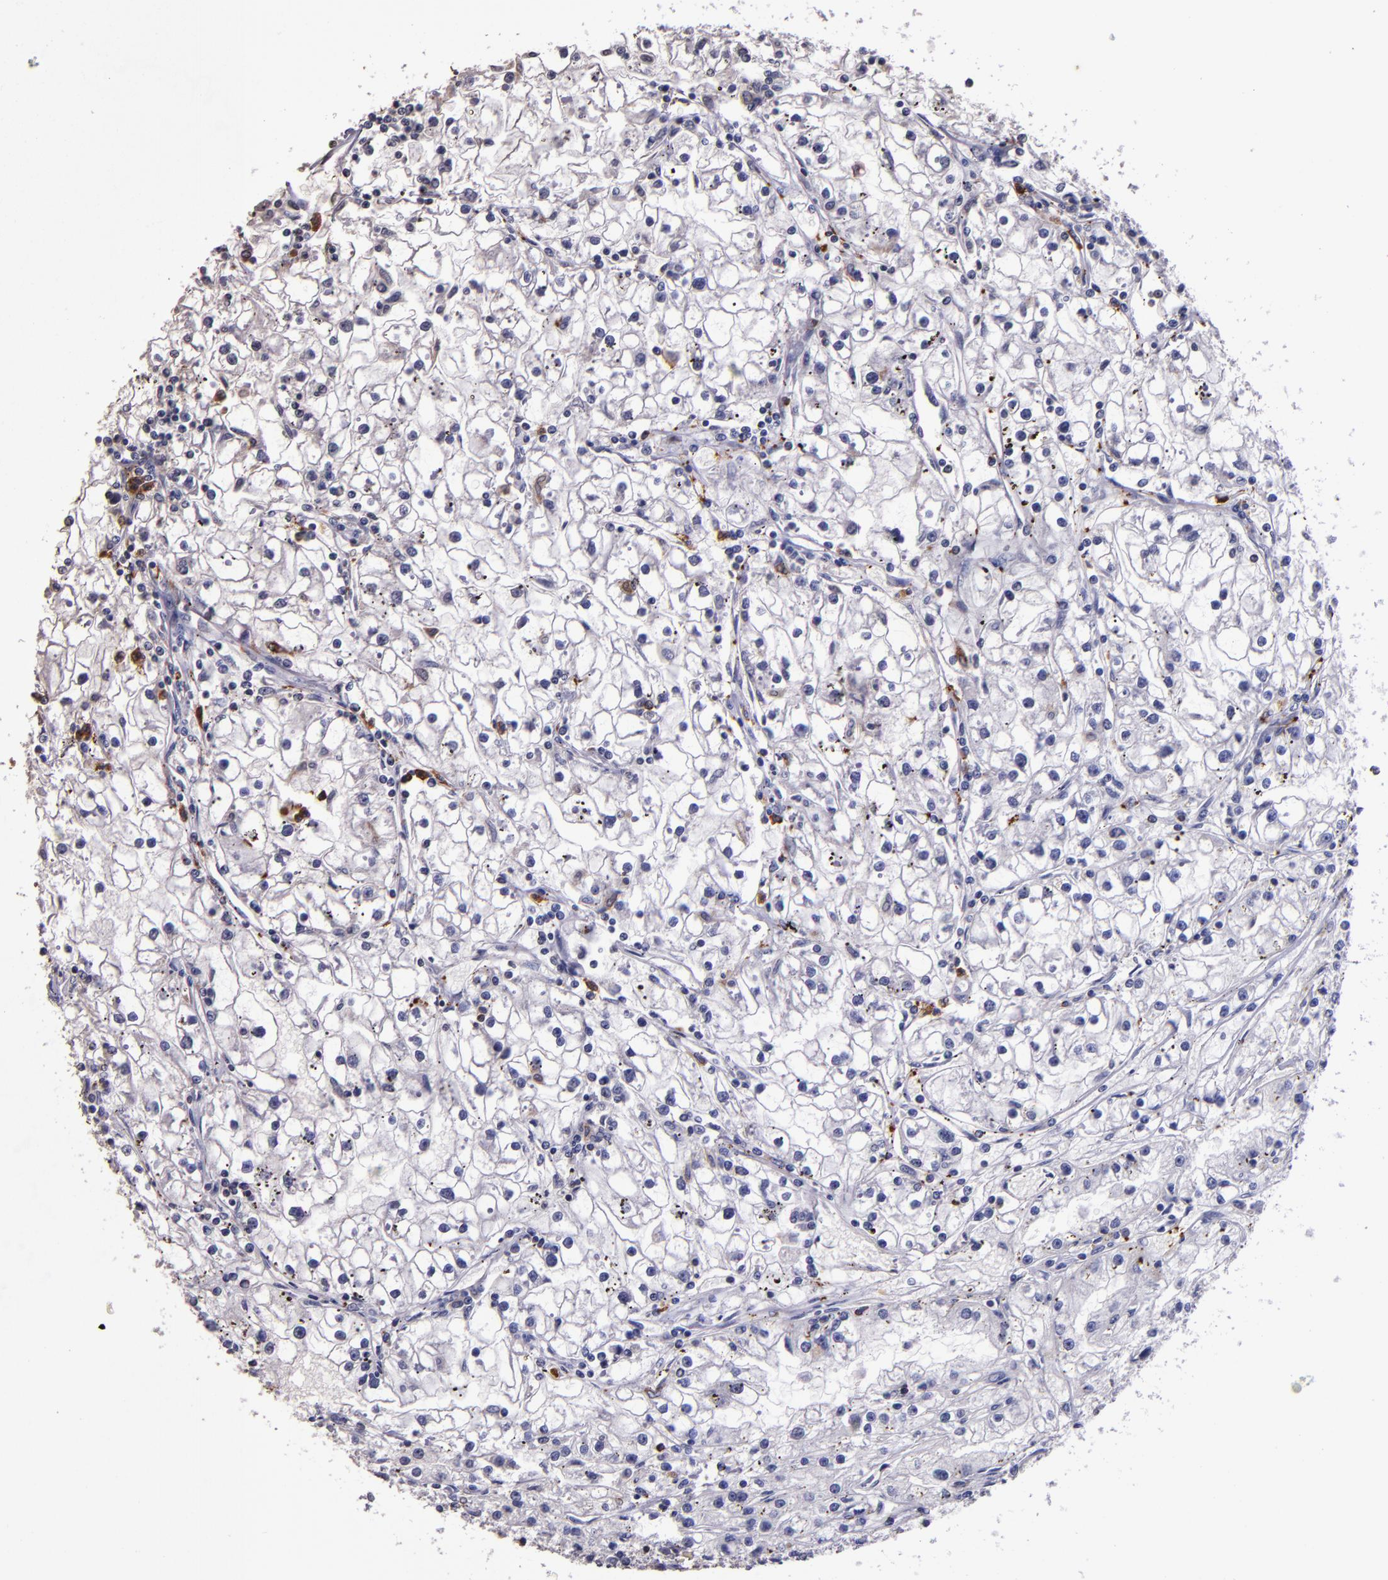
{"staining": {"intensity": "negative", "quantity": "none", "location": "none"}, "tissue": "renal cancer", "cell_type": "Tumor cells", "image_type": "cancer", "snomed": [{"axis": "morphology", "description": "Adenocarcinoma, NOS"}, {"axis": "topography", "description": "Kidney"}], "caption": "Renal cancer stained for a protein using immunohistochemistry demonstrates no expression tumor cells.", "gene": "SLC2A3", "patient": {"sex": "male", "age": 56}}